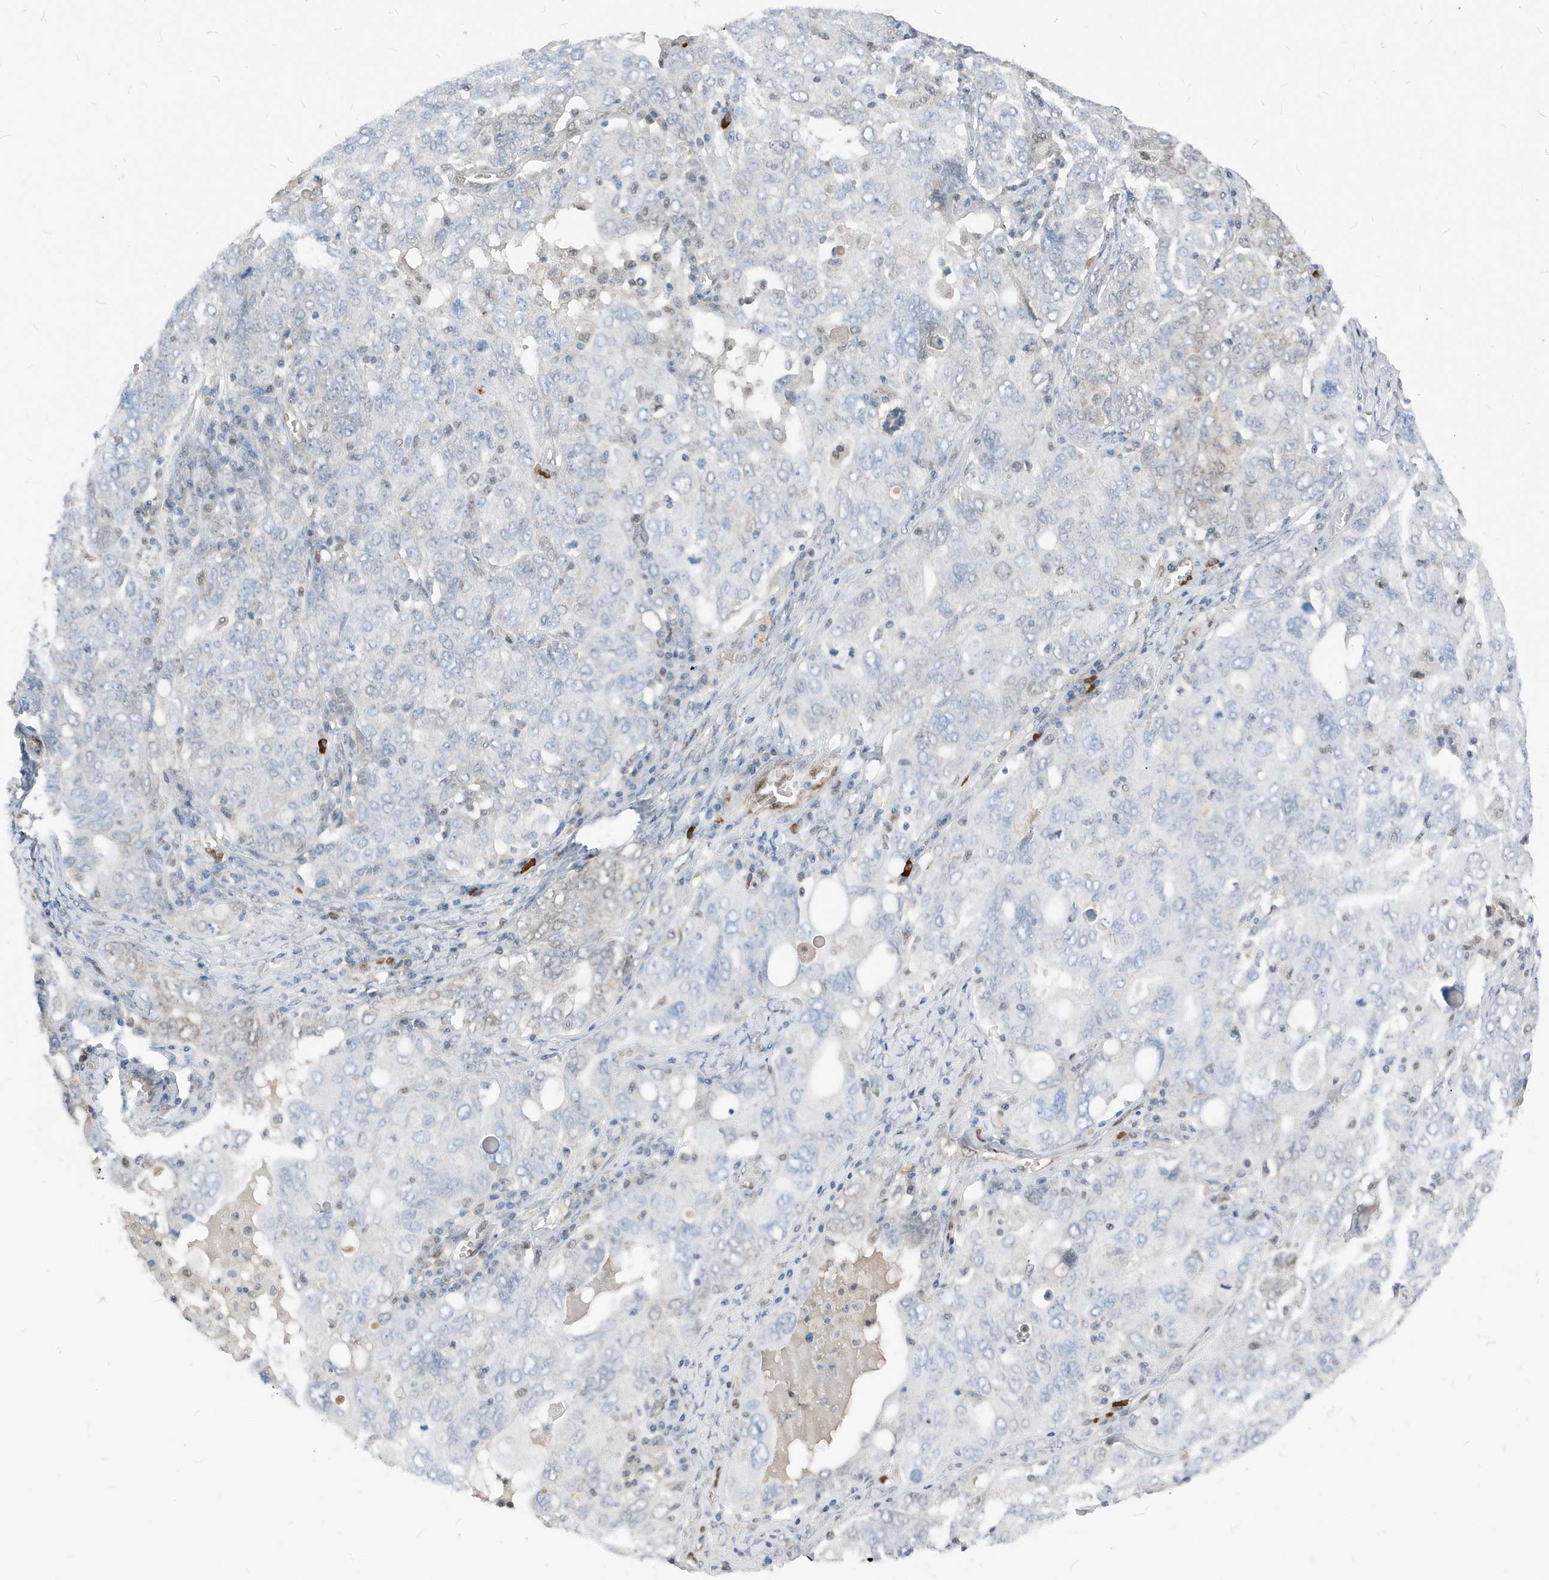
{"staining": {"intensity": "negative", "quantity": "none", "location": "none"}, "tissue": "ovarian cancer", "cell_type": "Tumor cells", "image_type": "cancer", "snomed": [{"axis": "morphology", "description": "Carcinoma, endometroid"}, {"axis": "topography", "description": "Ovary"}], "caption": "This is an IHC micrograph of human ovarian endometroid carcinoma. There is no staining in tumor cells.", "gene": "NCOA7", "patient": {"sex": "female", "age": 62}}